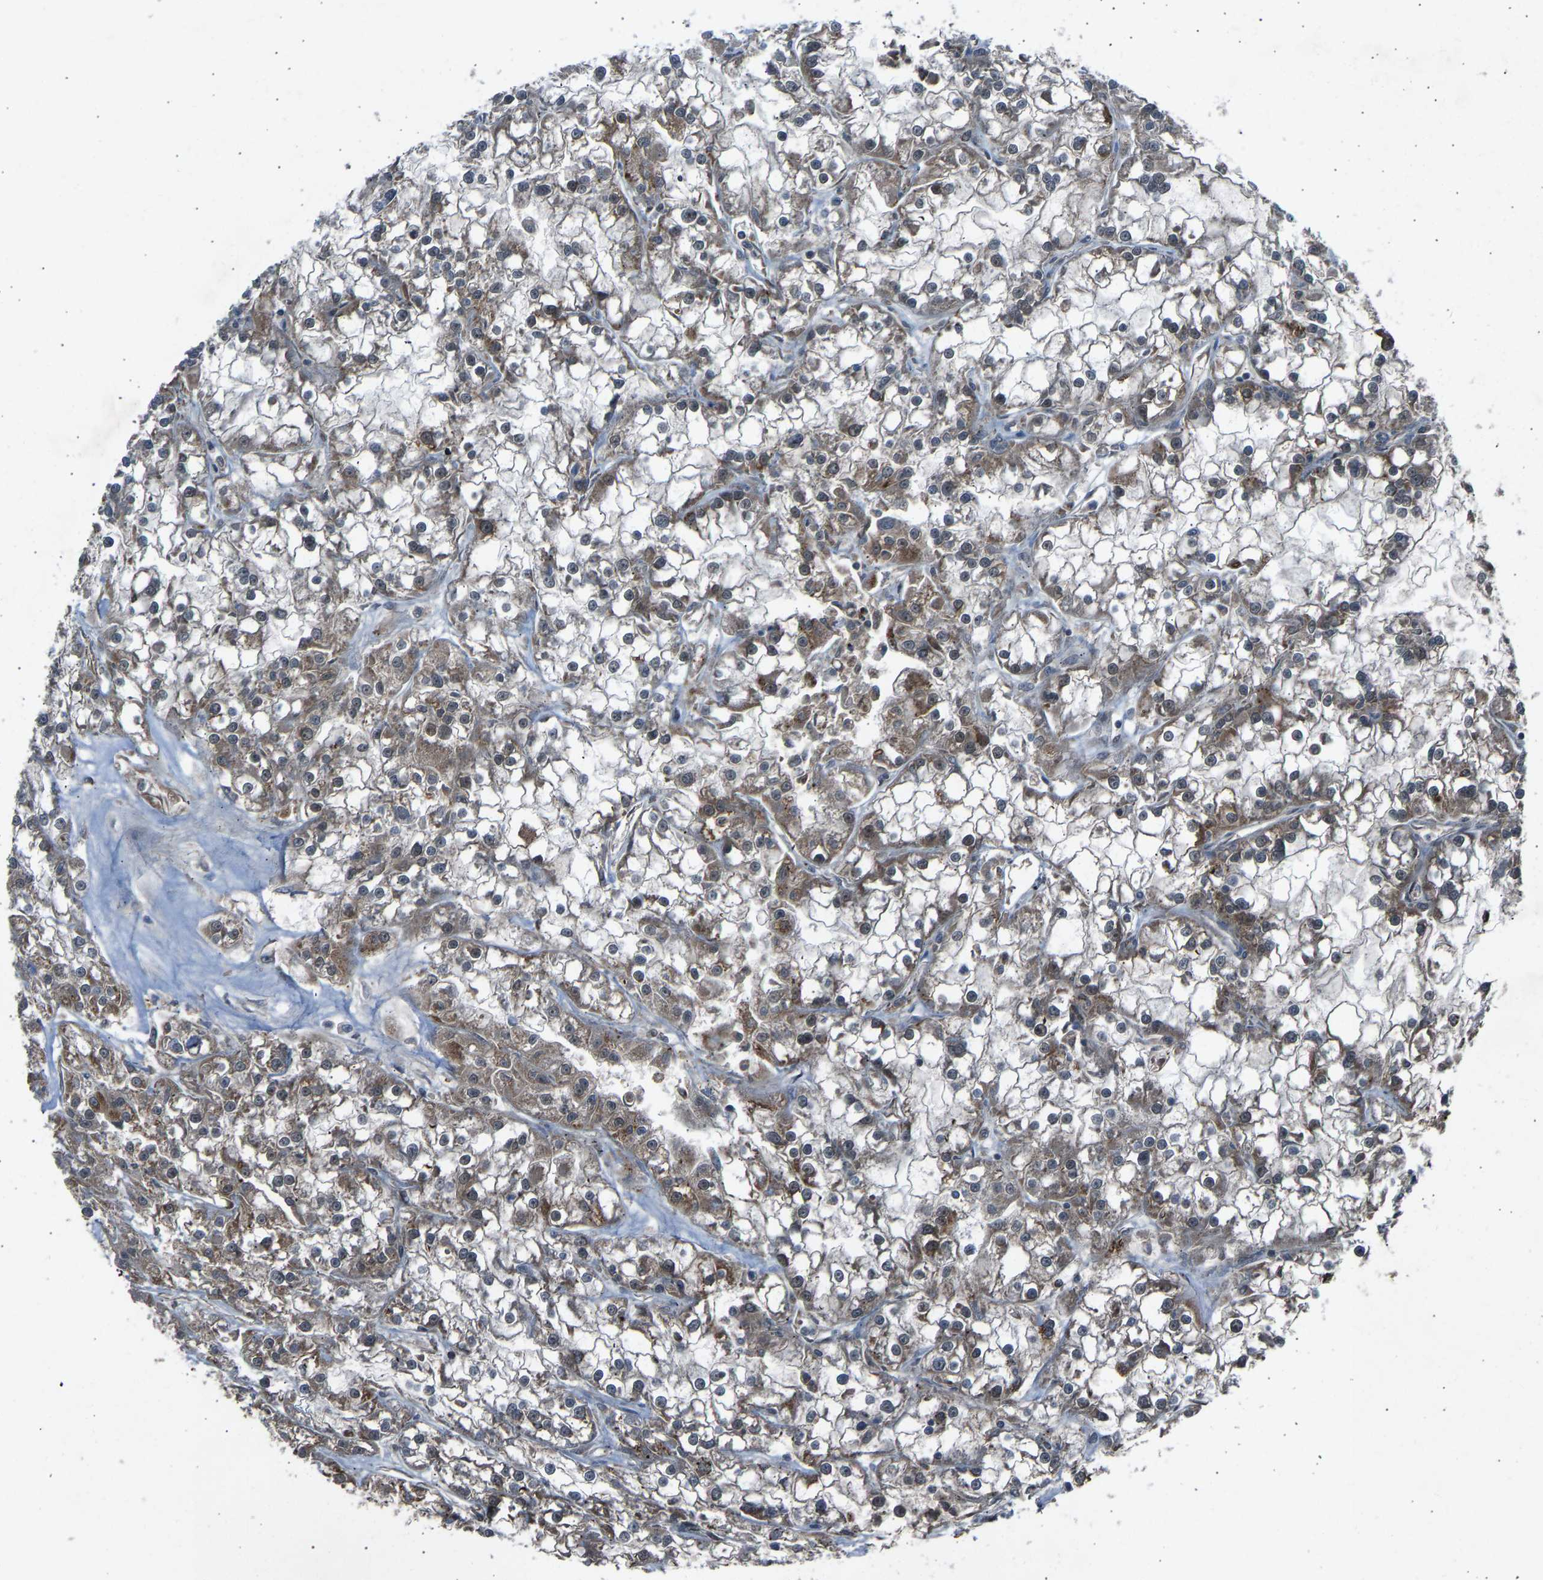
{"staining": {"intensity": "moderate", "quantity": ">75%", "location": "cytoplasmic/membranous"}, "tissue": "renal cancer", "cell_type": "Tumor cells", "image_type": "cancer", "snomed": [{"axis": "morphology", "description": "Adenocarcinoma, NOS"}, {"axis": "topography", "description": "Kidney"}], "caption": "Immunohistochemistry histopathology image of neoplastic tissue: renal cancer stained using IHC reveals medium levels of moderate protein expression localized specifically in the cytoplasmic/membranous of tumor cells, appearing as a cytoplasmic/membranous brown color.", "gene": "SLC43A1", "patient": {"sex": "female", "age": 52}}